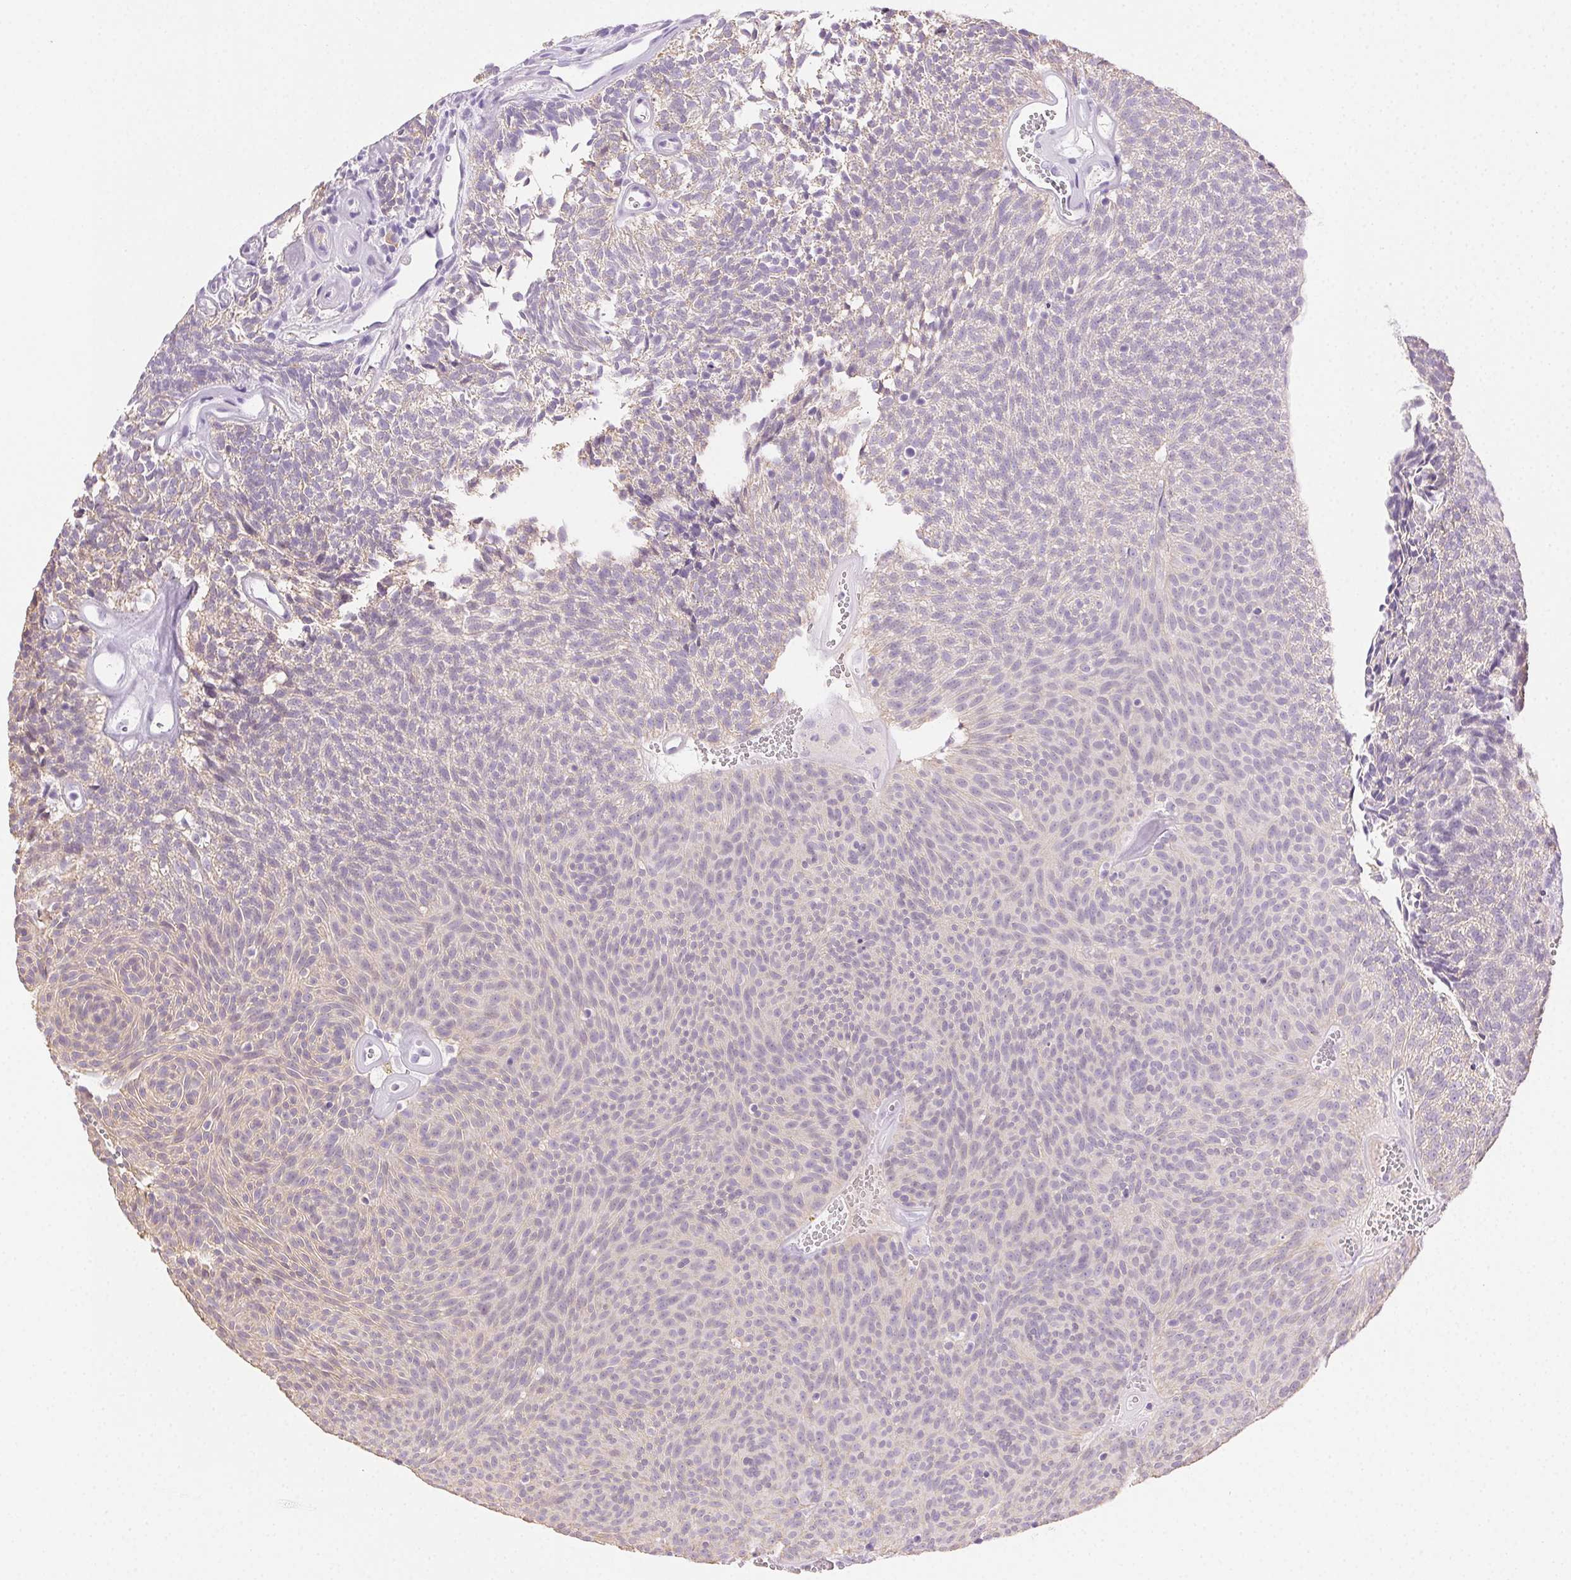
{"staining": {"intensity": "negative", "quantity": "none", "location": "none"}, "tissue": "urothelial cancer", "cell_type": "Tumor cells", "image_type": "cancer", "snomed": [{"axis": "morphology", "description": "Urothelial carcinoma, Low grade"}, {"axis": "topography", "description": "Urinary bladder"}], "caption": "Immunohistochemistry image of human urothelial cancer stained for a protein (brown), which reveals no positivity in tumor cells. (DAB immunohistochemistry with hematoxylin counter stain).", "gene": "CLDN10", "patient": {"sex": "male", "age": 77}}